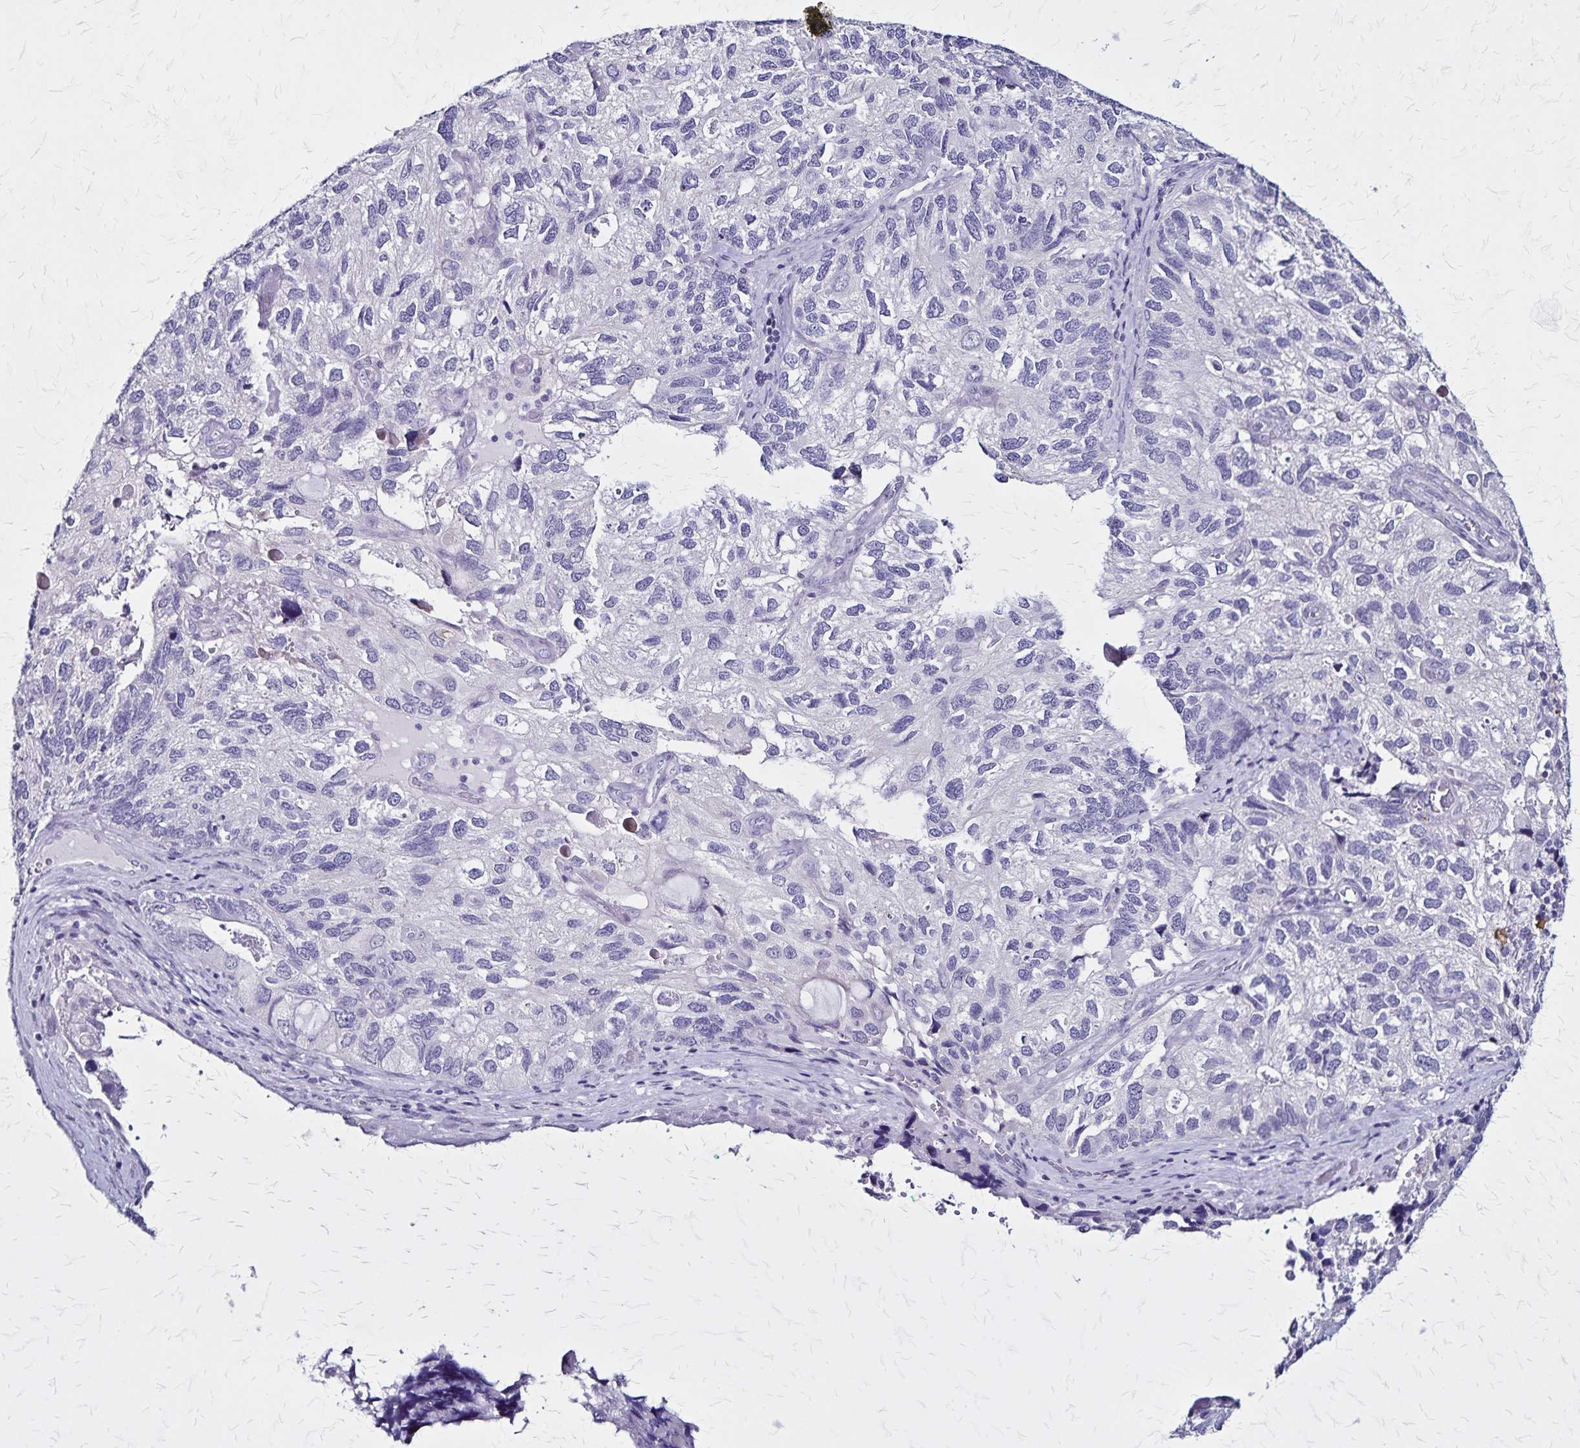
{"staining": {"intensity": "negative", "quantity": "none", "location": "none"}, "tissue": "endometrial cancer", "cell_type": "Tumor cells", "image_type": "cancer", "snomed": [{"axis": "morphology", "description": "Carcinoma, NOS"}, {"axis": "topography", "description": "Uterus"}], "caption": "High magnification brightfield microscopy of carcinoma (endometrial) stained with DAB (3,3'-diaminobenzidine) (brown) and counterstained with hematoxylin (blue): tumor cells show no significant staining.", "gene": "PLXNA4", "patient": {"sex": "female", "age": 76}}